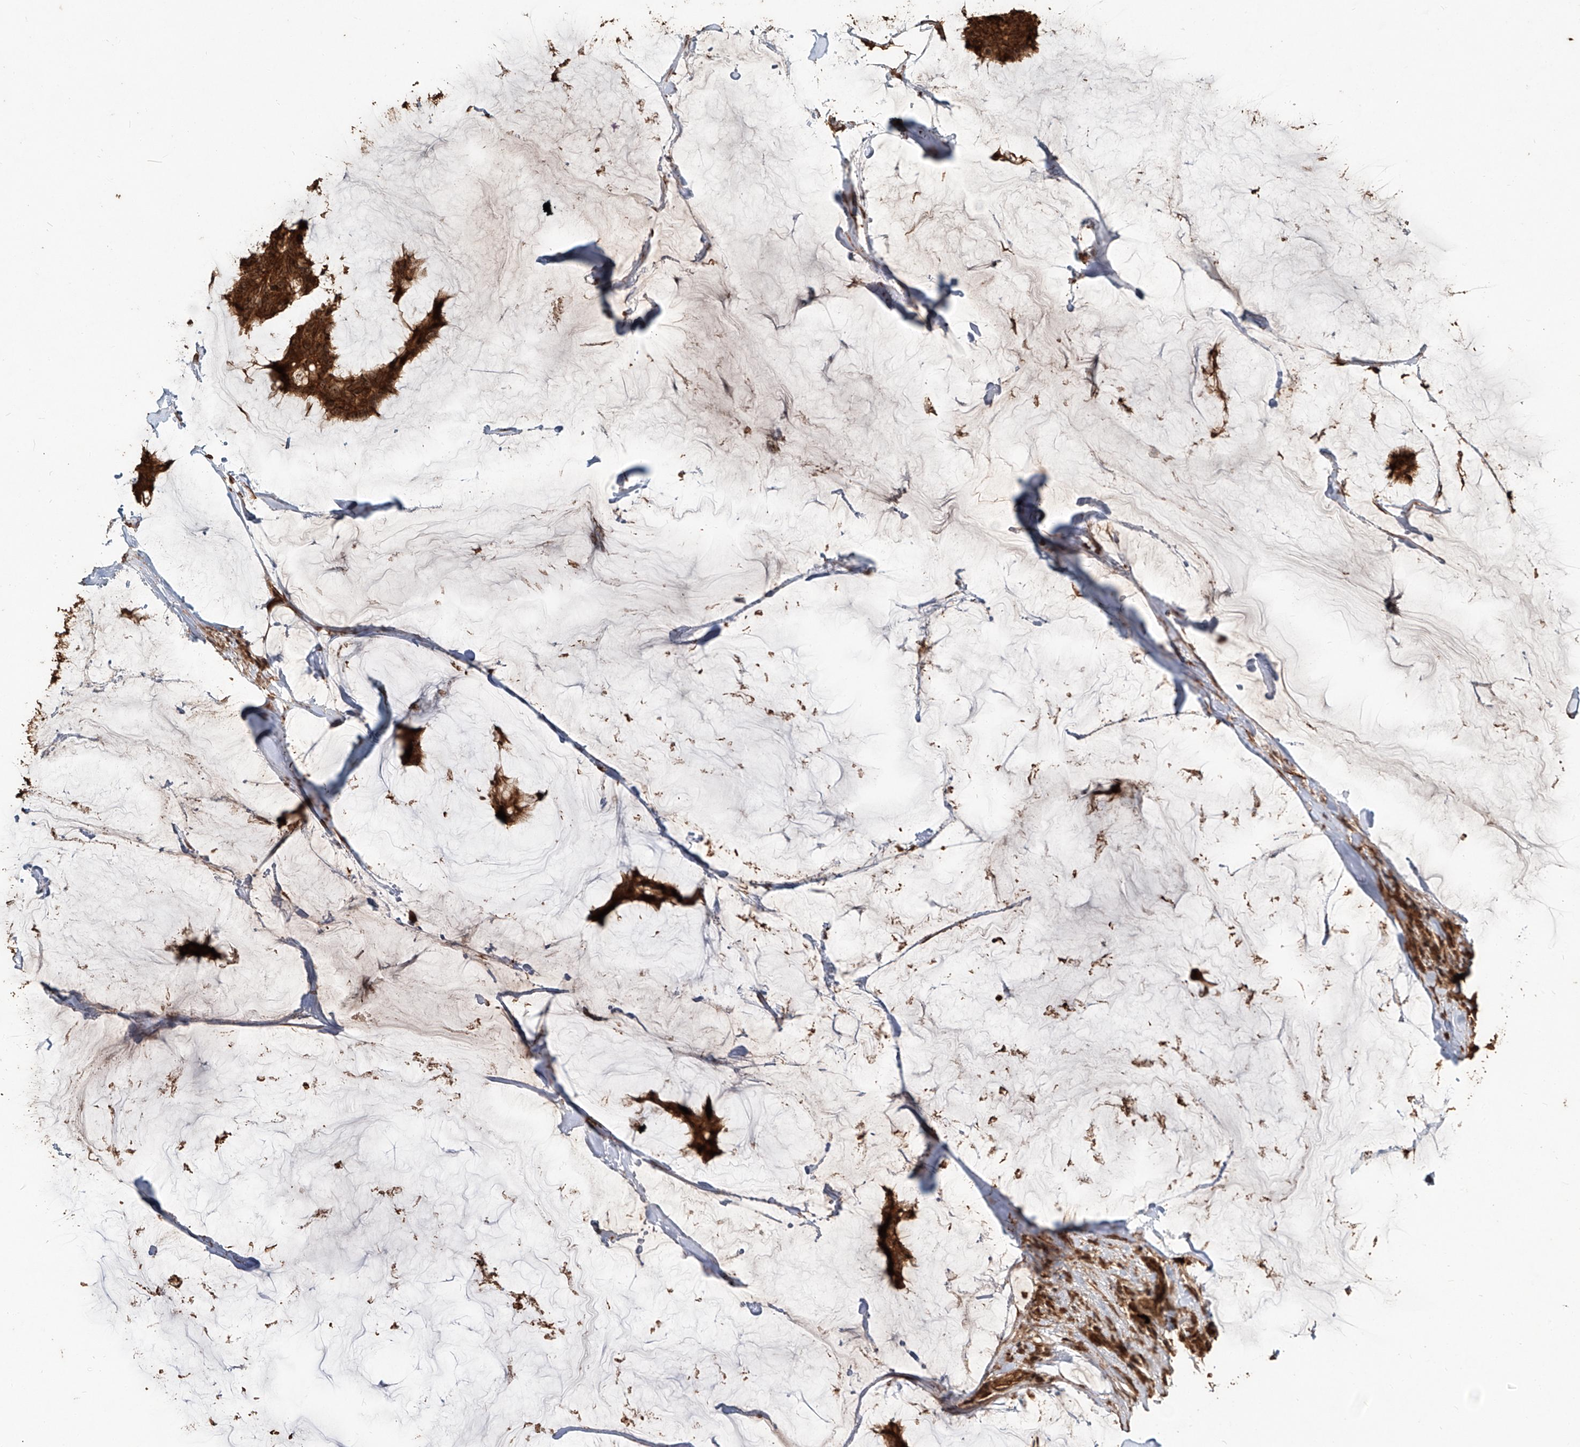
{"staining": {"intensity": "strong", "quantity": ">75%", "location": "cytoplasmic/membranous,nuclear"}, "tissue": "breast cancer", "cell_type": "Tumor cells", "image_type": "cancer", "snomed": [{"axis": "morphology", "description": "Duct carcinoma"}, {"axis": "topography", "description": "Breast"}], "caption": "Brown immunohistochemical staining in human breast cancer reveals strong cytoplasmic/membranous and nuclear expression in about >75% of tumor cells. (DAB (3,3'-diaminobenzidine) IHC, brown staining for protein, blue staining for nuclei).", "gene": "ZNF660", "patient": {"sex": "female", "age": 93}}